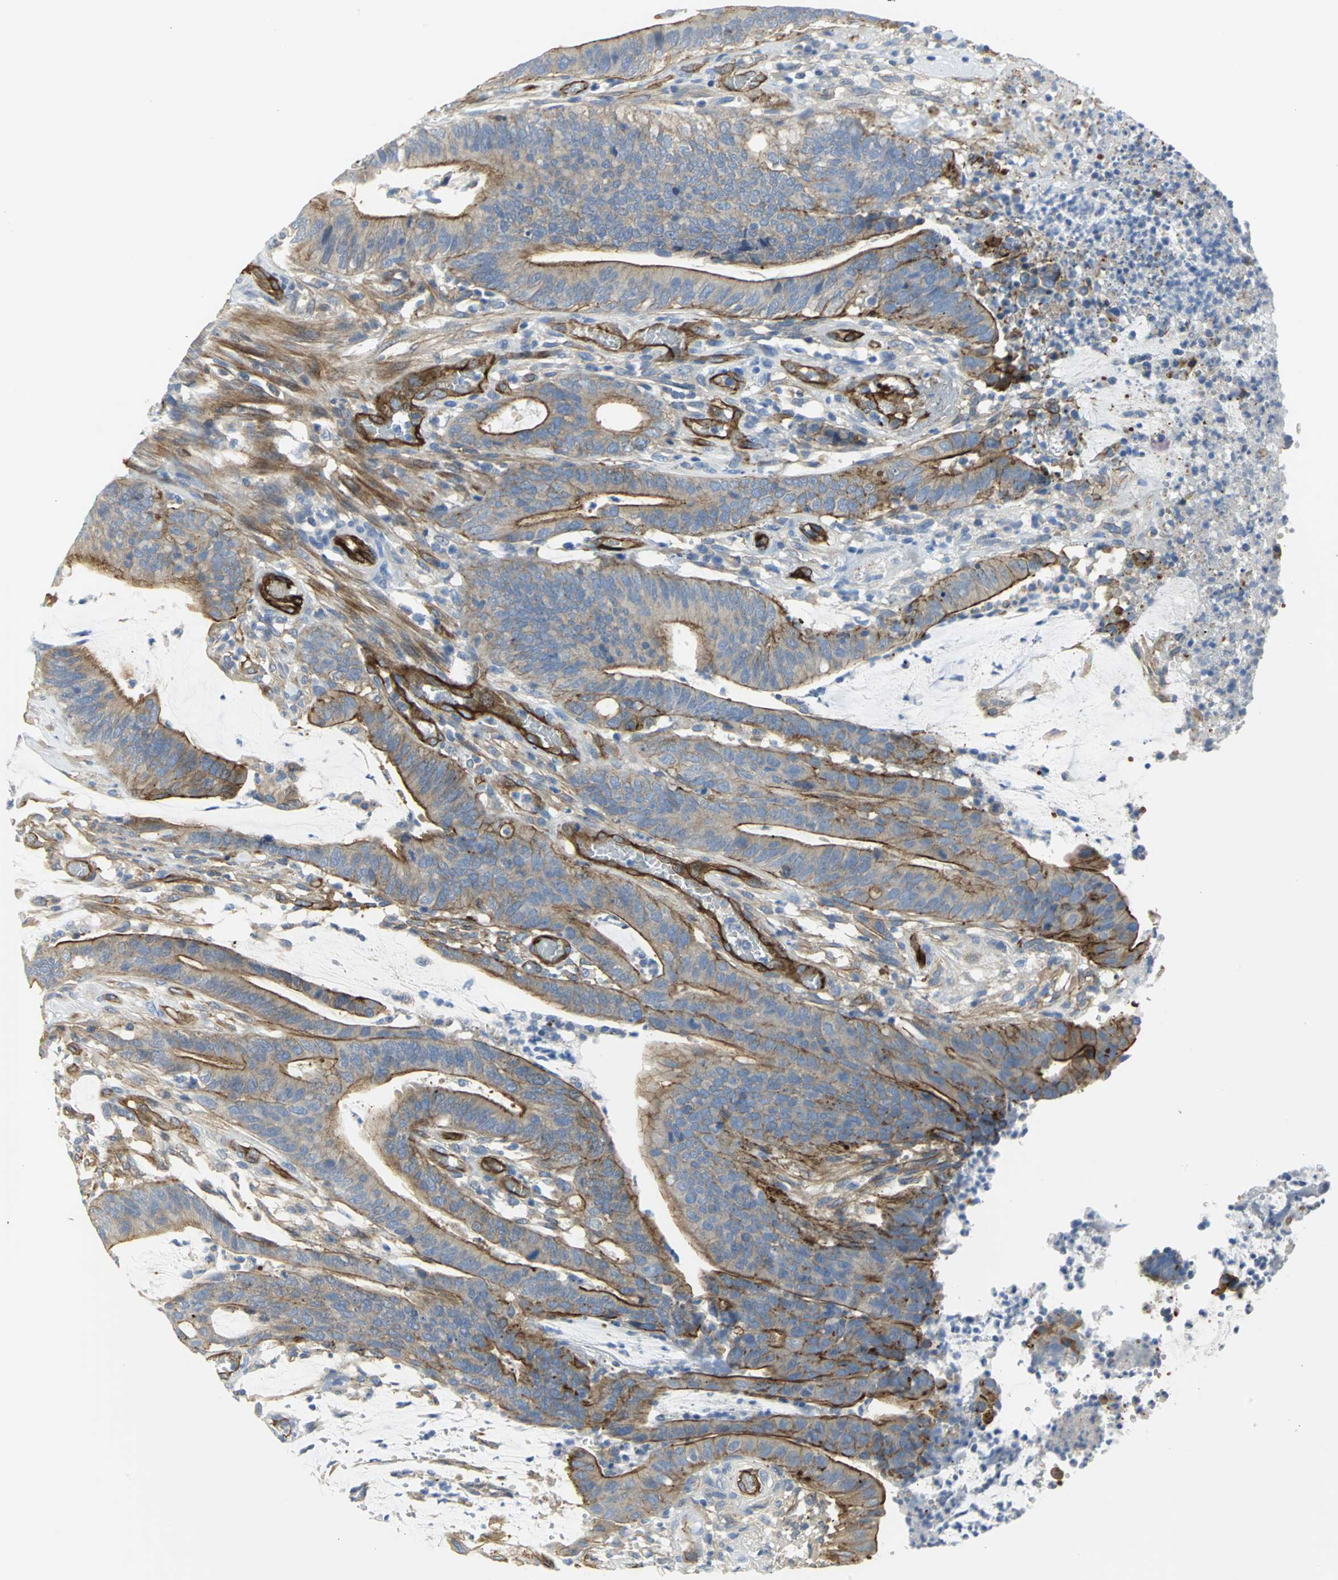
{"staining": {"intensity": "strong", "quantity": ">75%", "location": "cytoplasmic/membranous"}, "tissue": "colorectal cancer", "cell_type": "Tumor cells", "image_type": "cancer", "snomed": [{"axis": "morphology", "description": "Adenocarcinoma, NOS"}, {"axis": "topography", "description": "Rectum"}], "caption": "Protein expression analysis of human colorectal adenocarcinoma reveals strong cytoplasmic/membranous positivity in approximately >75% of tumor cells.", "gene": "FLNB", "patient": {"sex": "female", "age": 66}}